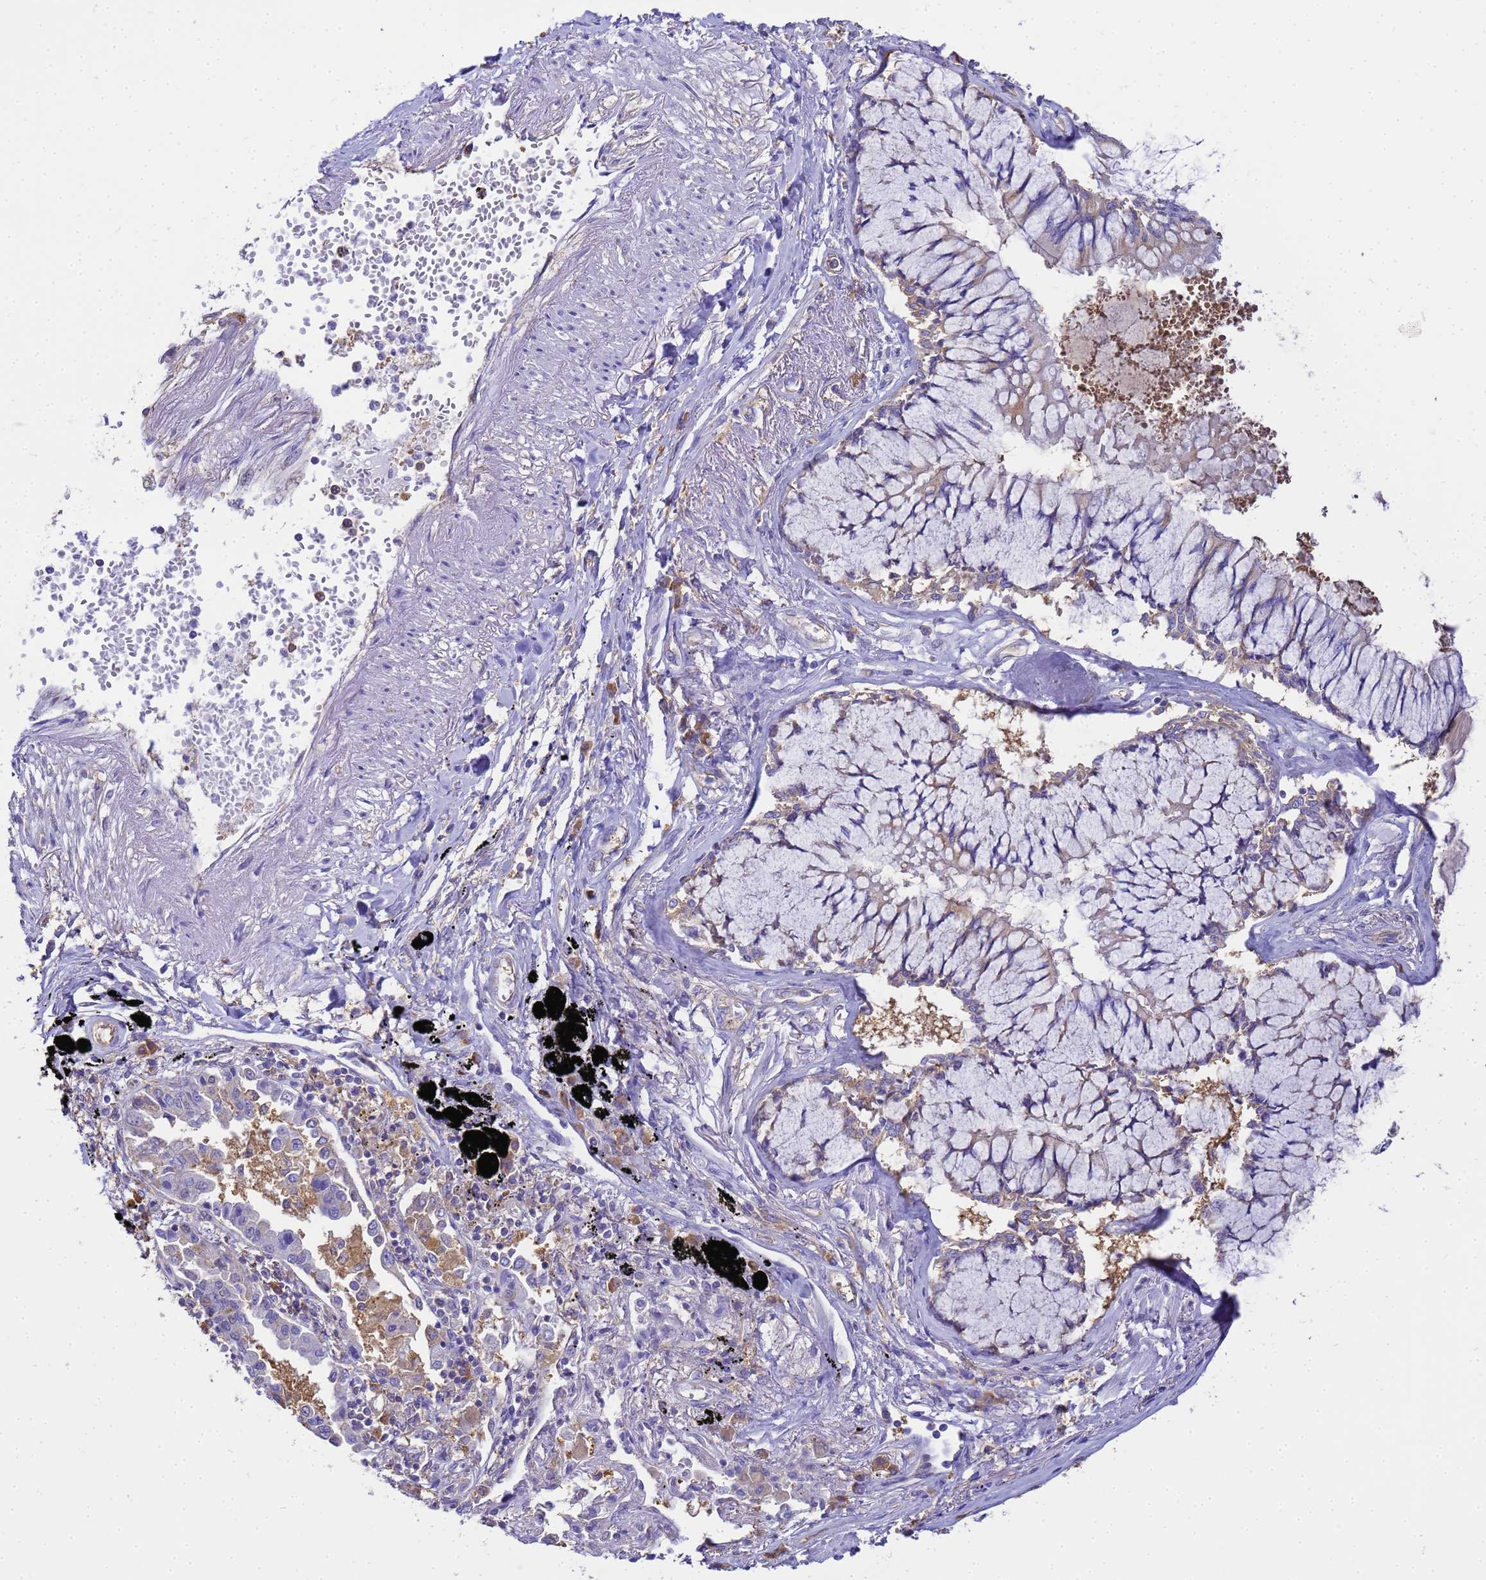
{"staining": {"intensity": "negative", "quantity": "none", "location": "none"}, "tissue": "lung cancer", "cell_type": "Tumor cells", "image_type": "cancer", "snomed": [{"axis": "morphology", "description": "Adenocarcinoma, NOS"}, {"axis": "topography", "description": "Lung"}], "caption": "Immunohistochemistry histopathology image of neoplastic tissue: human lung adenocarcinoma stained with DAB (3,3'-diaminobenzidine) shows no significant protein expression in tumor cells.", "gene": "NARS1", "patient": {"sex": "male", "age": 67}}